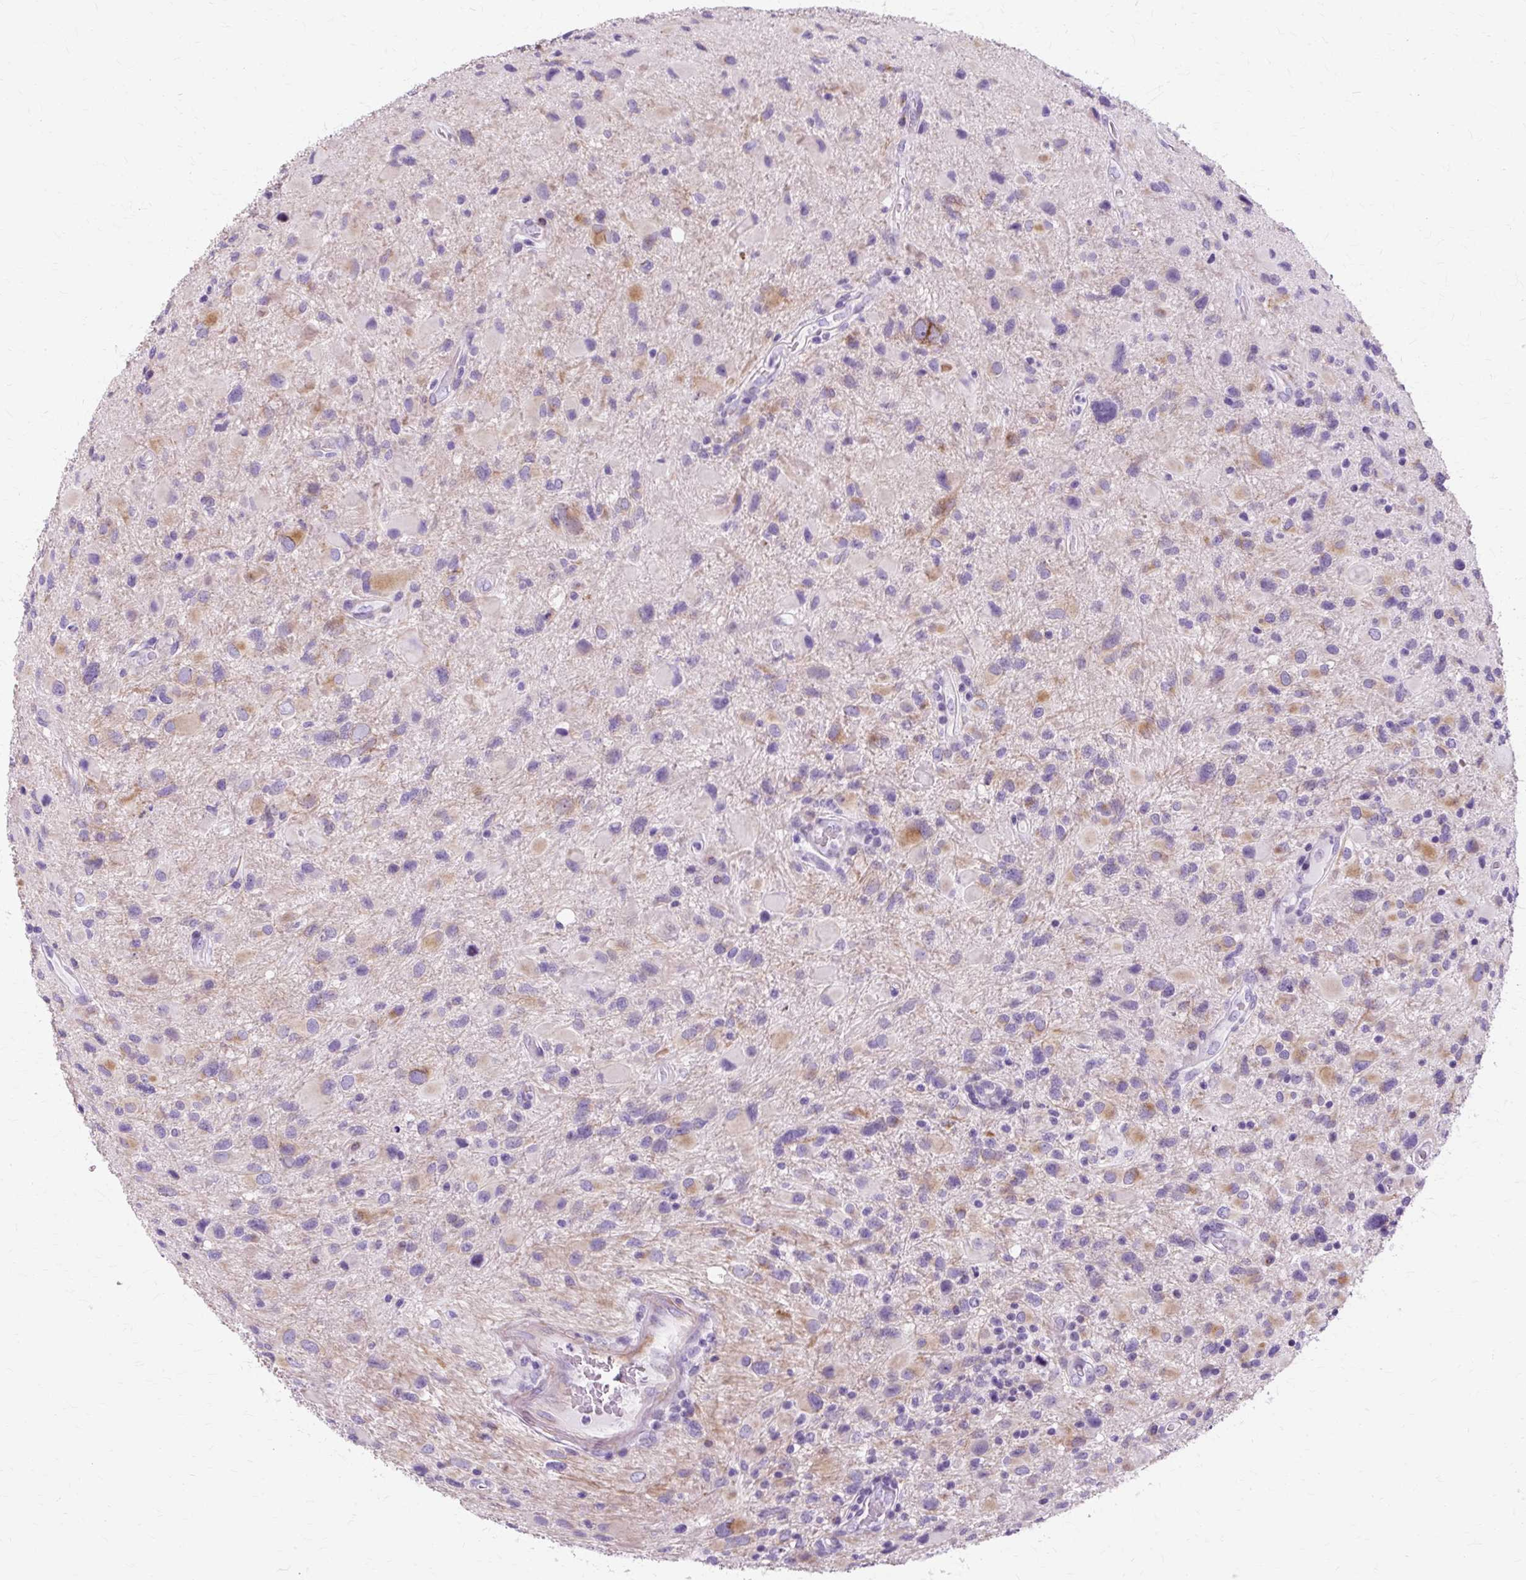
{"staining": {"intensity": "weak", "quantity": "<25%", "location": "cytoplasmic/membranous"}, "tissue": "glioma", "cell_type": "Tumor cells", "image_type": "cancer", "snomed": [{"axis": "morphology", "description": "Glioma, malignant, Low grade"}, {"axis": "topography", "description": "Brain"}], "caption": "Tumor cells are negative for brown protein staining in glioma.", "gene": "TMEM89", "patient": {"sex": "female", "age": 32}}